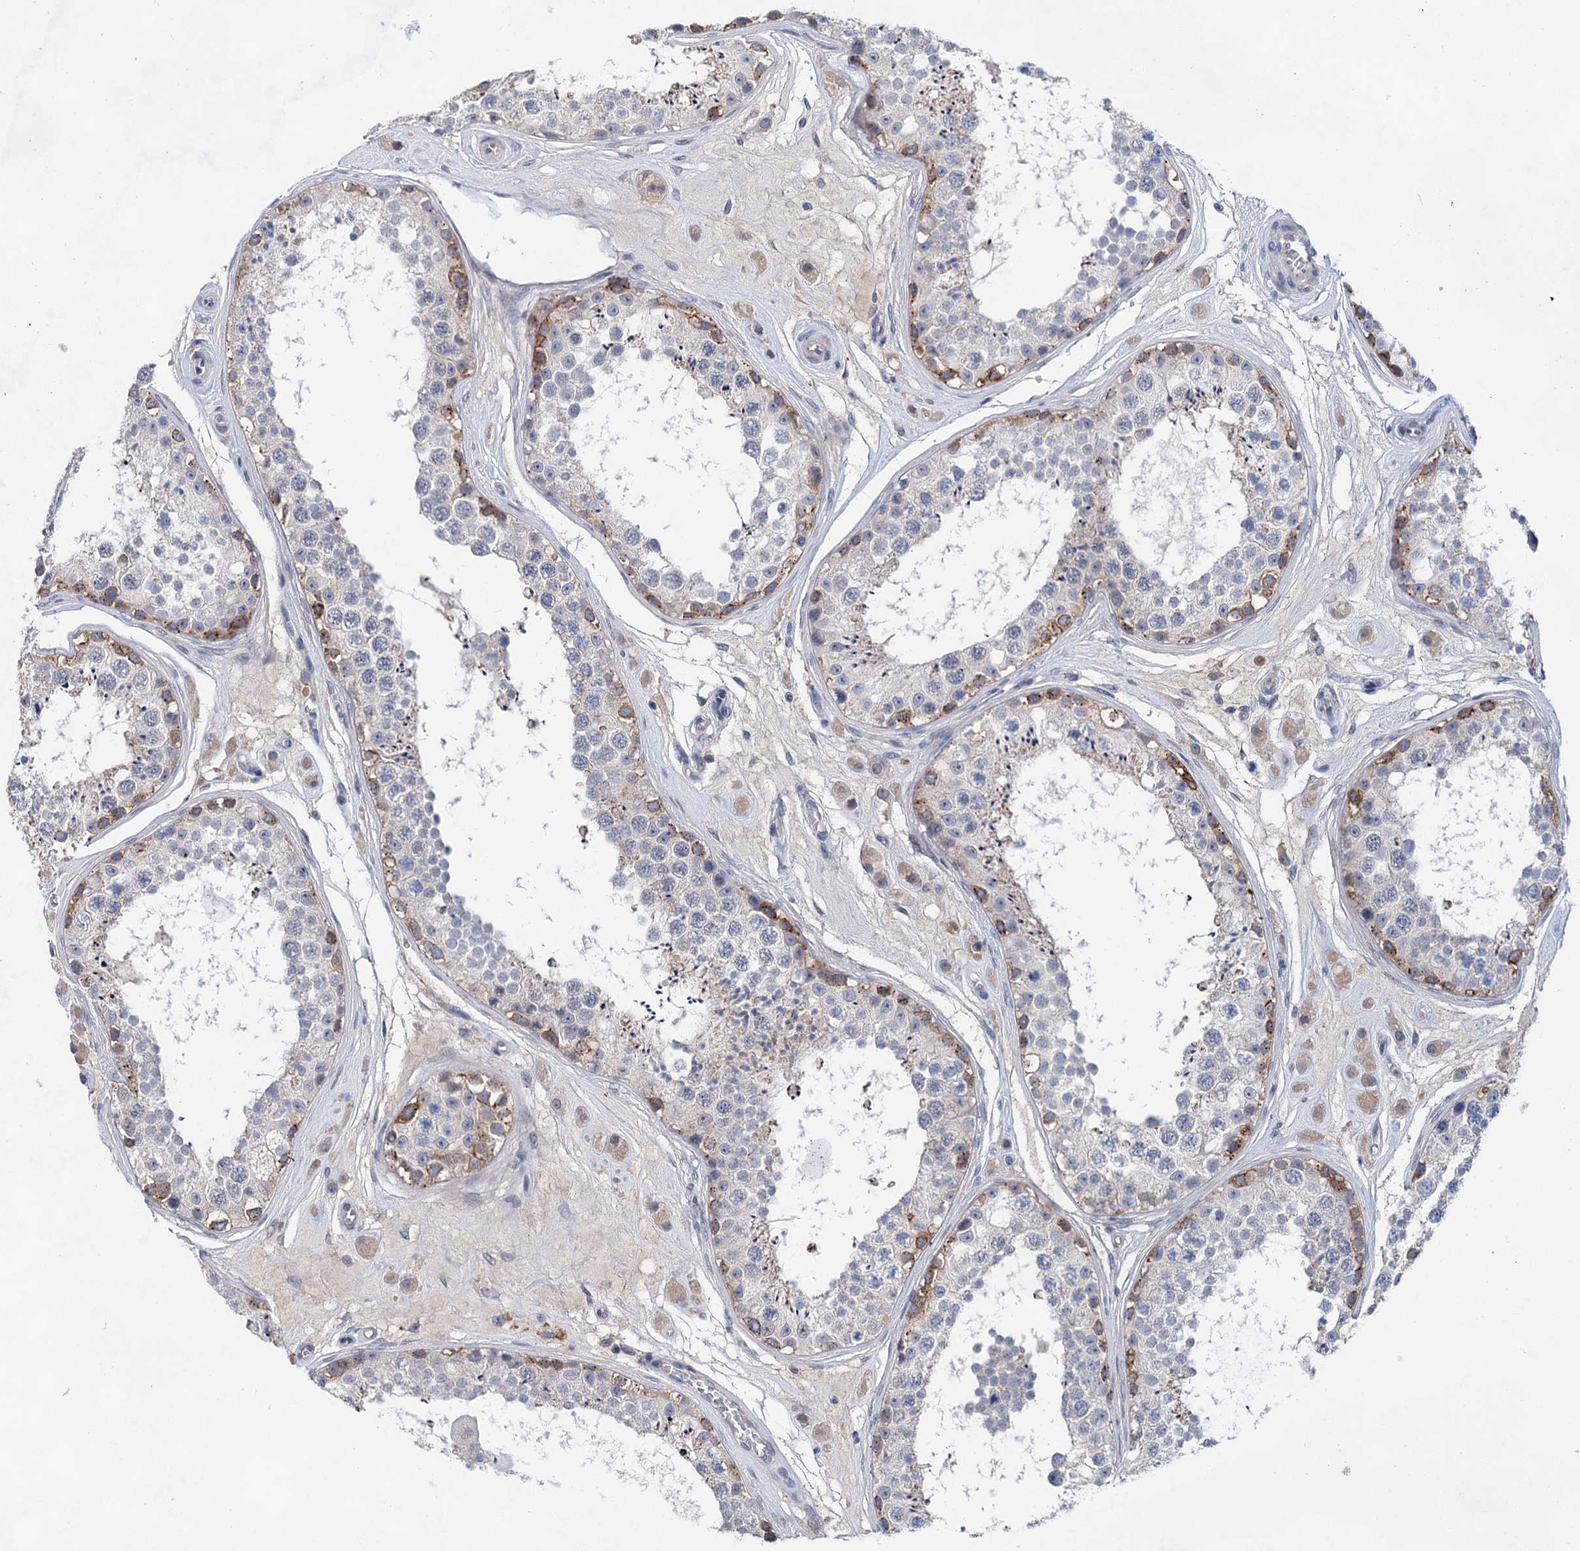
{"staining": {"intensity": "moderate", "quantity": "<25%", "location": "cytoplasmic/membranous"}, "tissue": "testis", "cell_type": "Cells in seminiferous ducts", "image_type": "normal", "snomed": [{"axis": "morphology", "description": "Normal tissue, NOS"}, {"axis": "topography", "description": "Testis"}], "caption": "Testis was stained to show a protein in brown. There is low levels of moderate cytoplasmic/membranous staining in approximately <25% of cells in seminiferous ducts. (IHC, brightfield microscopy, high magnification).", "gene": "MORN3", "patient": {"sex": "male", "age": 25}}